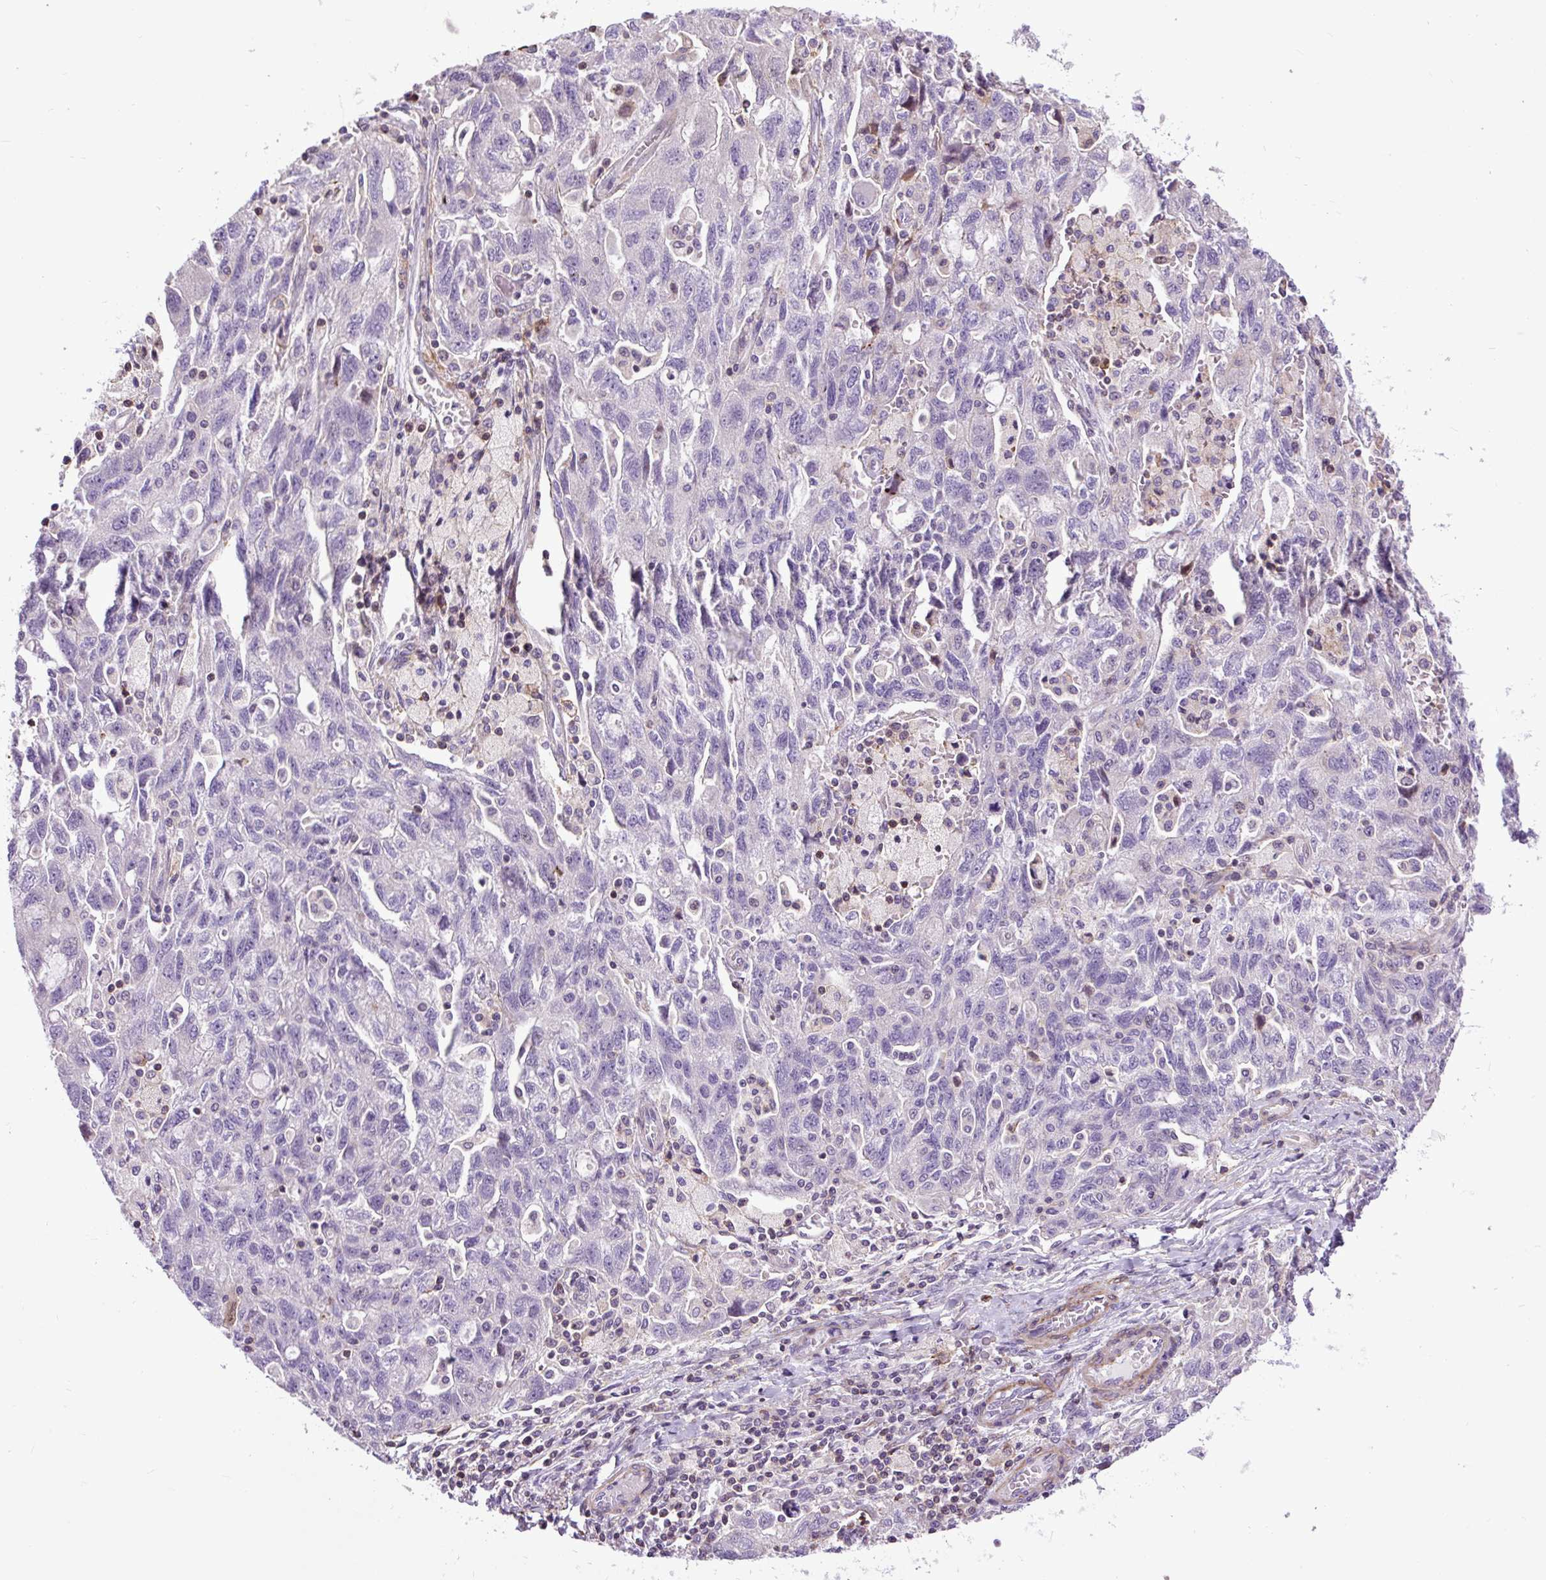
{"staining": {"intensity": "negative", "quantity": "none", "location": "none"}, "tissue": "ovarian cancer", "cell_type": "Tumor cells", "image_type": "cancer", "snomed": [{"axis": "morphology", "description": "Carcinoma, NOS"}, {"axis": "morphology", "description": "Cystadenocarcinoma, serous, NOS"}, {"axis": "topography", "description": "Ovary"}], "caption": "Tumor cells are negative for brown protein staining in carcinoma (ovarian).", "gene": "ZNF197", "patient": {"sex": "female", "age": 69}}